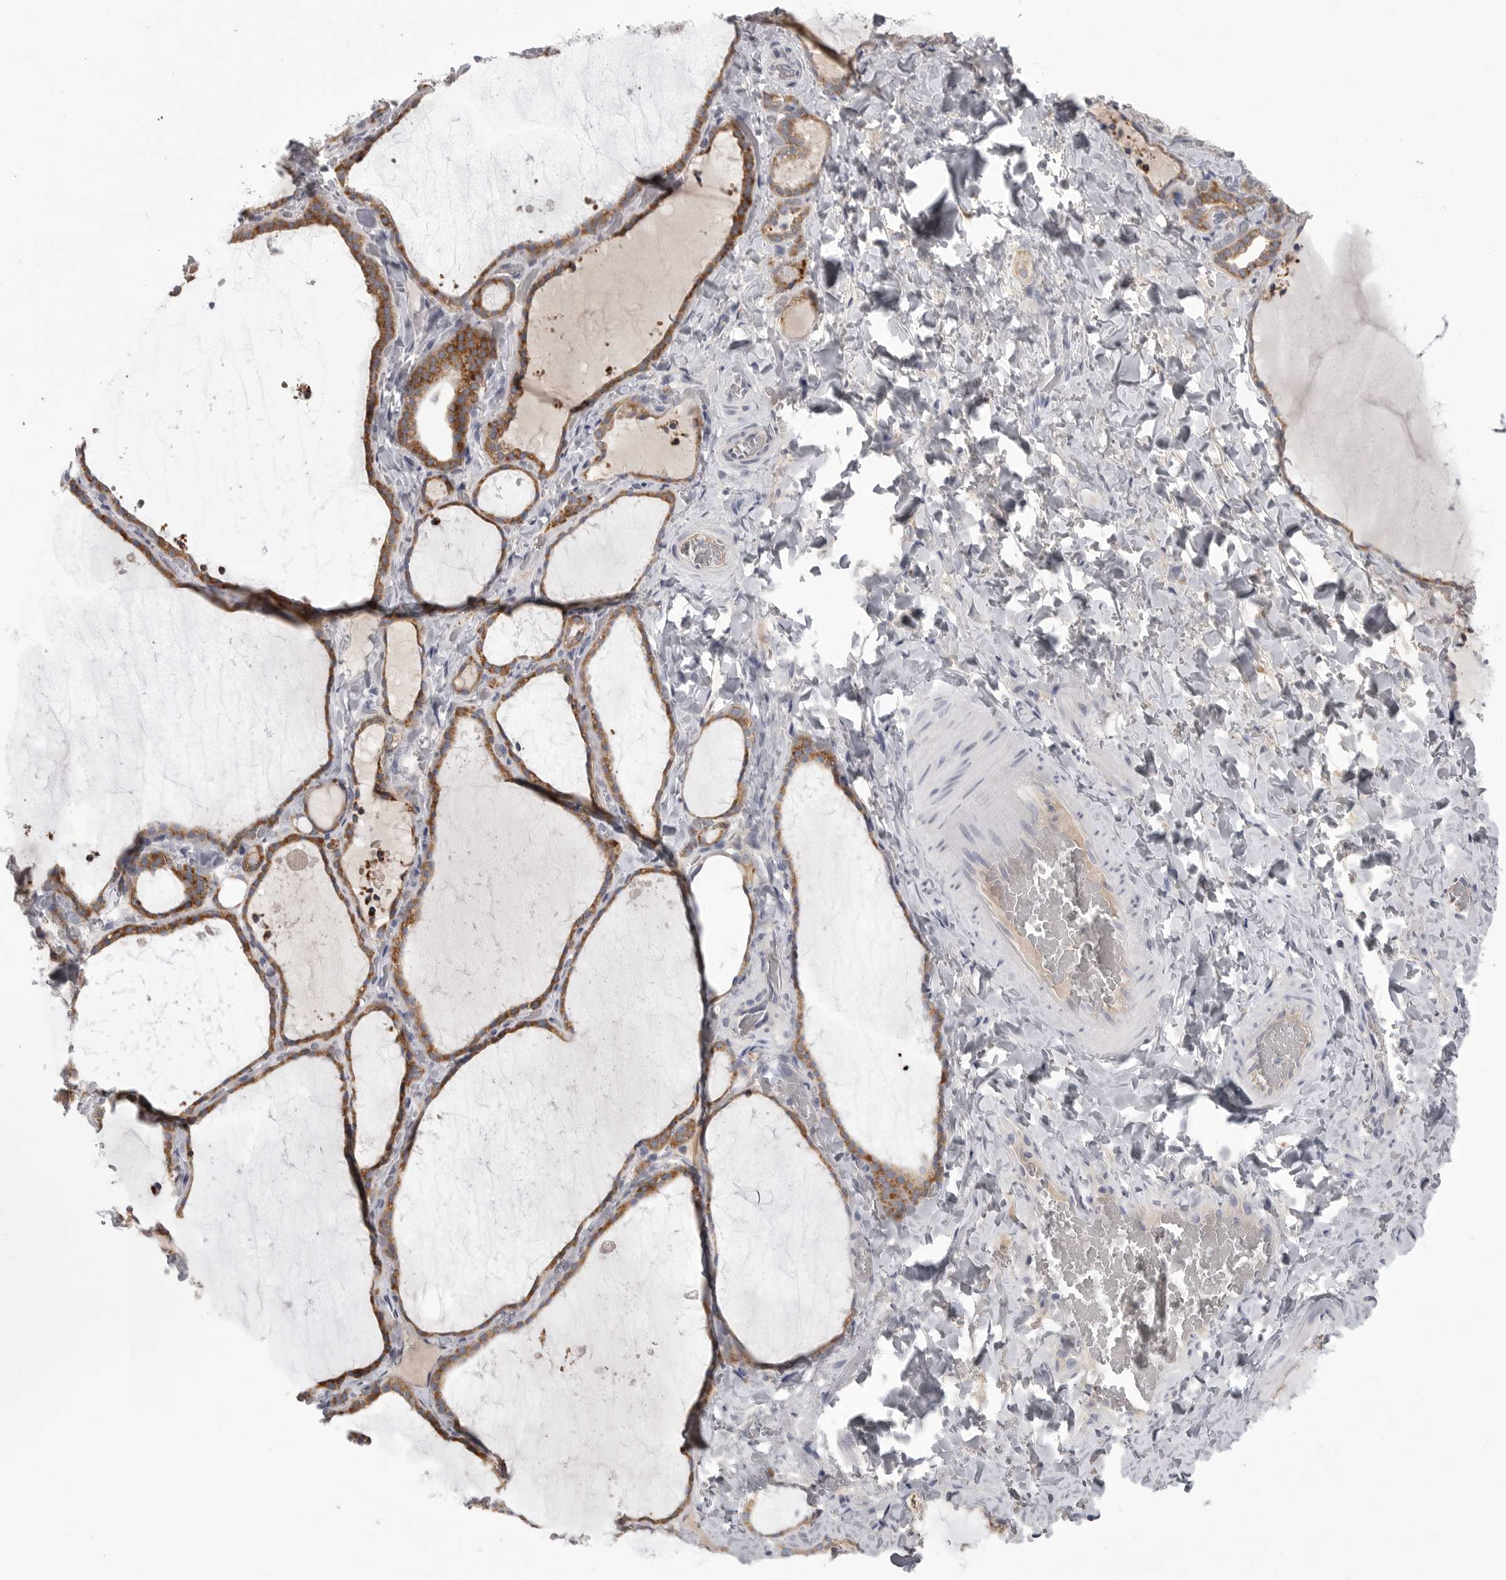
{"staining": {"intensity": "moderate", "quantity": ">75%", "location": "cytoplasmic/membranous"}, "tissue": "thyroid gland", "cell_type": "Glandular cells", "image_type": "normal", "snomed": [{"axis": "morphology", "description": "Normal tissue, NOS"}, {"axis": "topography", "description": "Thyroid gland"}], "caption": "This histopathology image reveals immunohistochemistry (IHC) staining of benign thyroid gland, with medium moderate cytoplasmic/membranous staining in about >75% of glandular cells.", "gene": "FKBP2", "patient": {"sex": "female", "age": 22}}